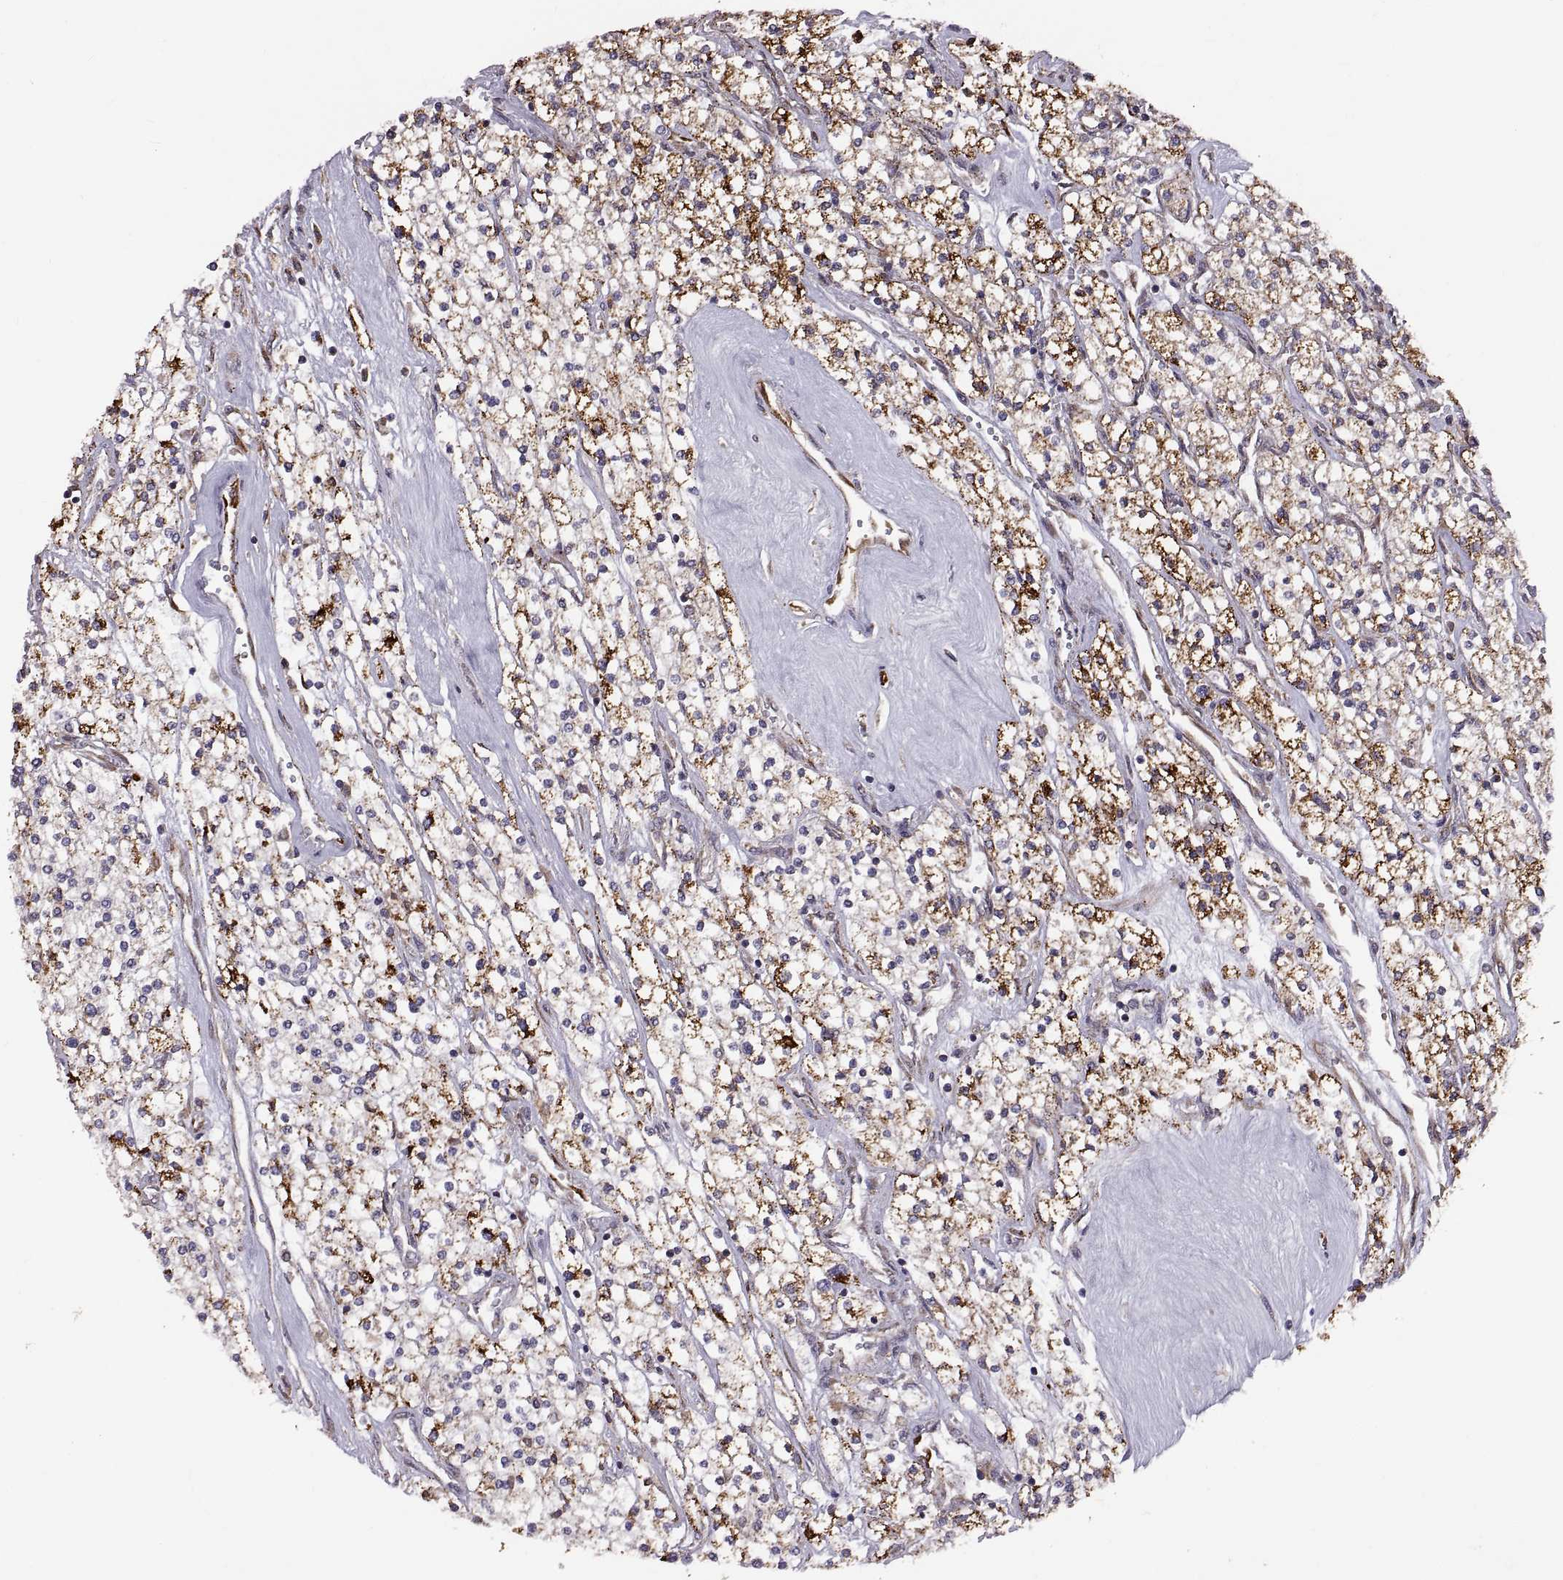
{"staining": {"intensity": "strong", "quantity": ">75%", "location": "cytoplasmic/membranous"}, "tissue": "renal cancer", "cell_type": "Tumor cells", "image_type": "cancer", "snomed": [{"axis": "morphology", "description": "Adenocarcinoma, NOS"}, {"axis": "topography", "description": "Kidney"}], "caption": "This image exhibits renal cancer (adenocarcinoma) stained with IHC to label a protein in brown. The cytoplasmic/membranous of tumor cells show strong positivity for the protein. Nuclei are counter-stained blue.", "gene": "PLEKHB2", "patient": {"sex": "male", "age": 80}}